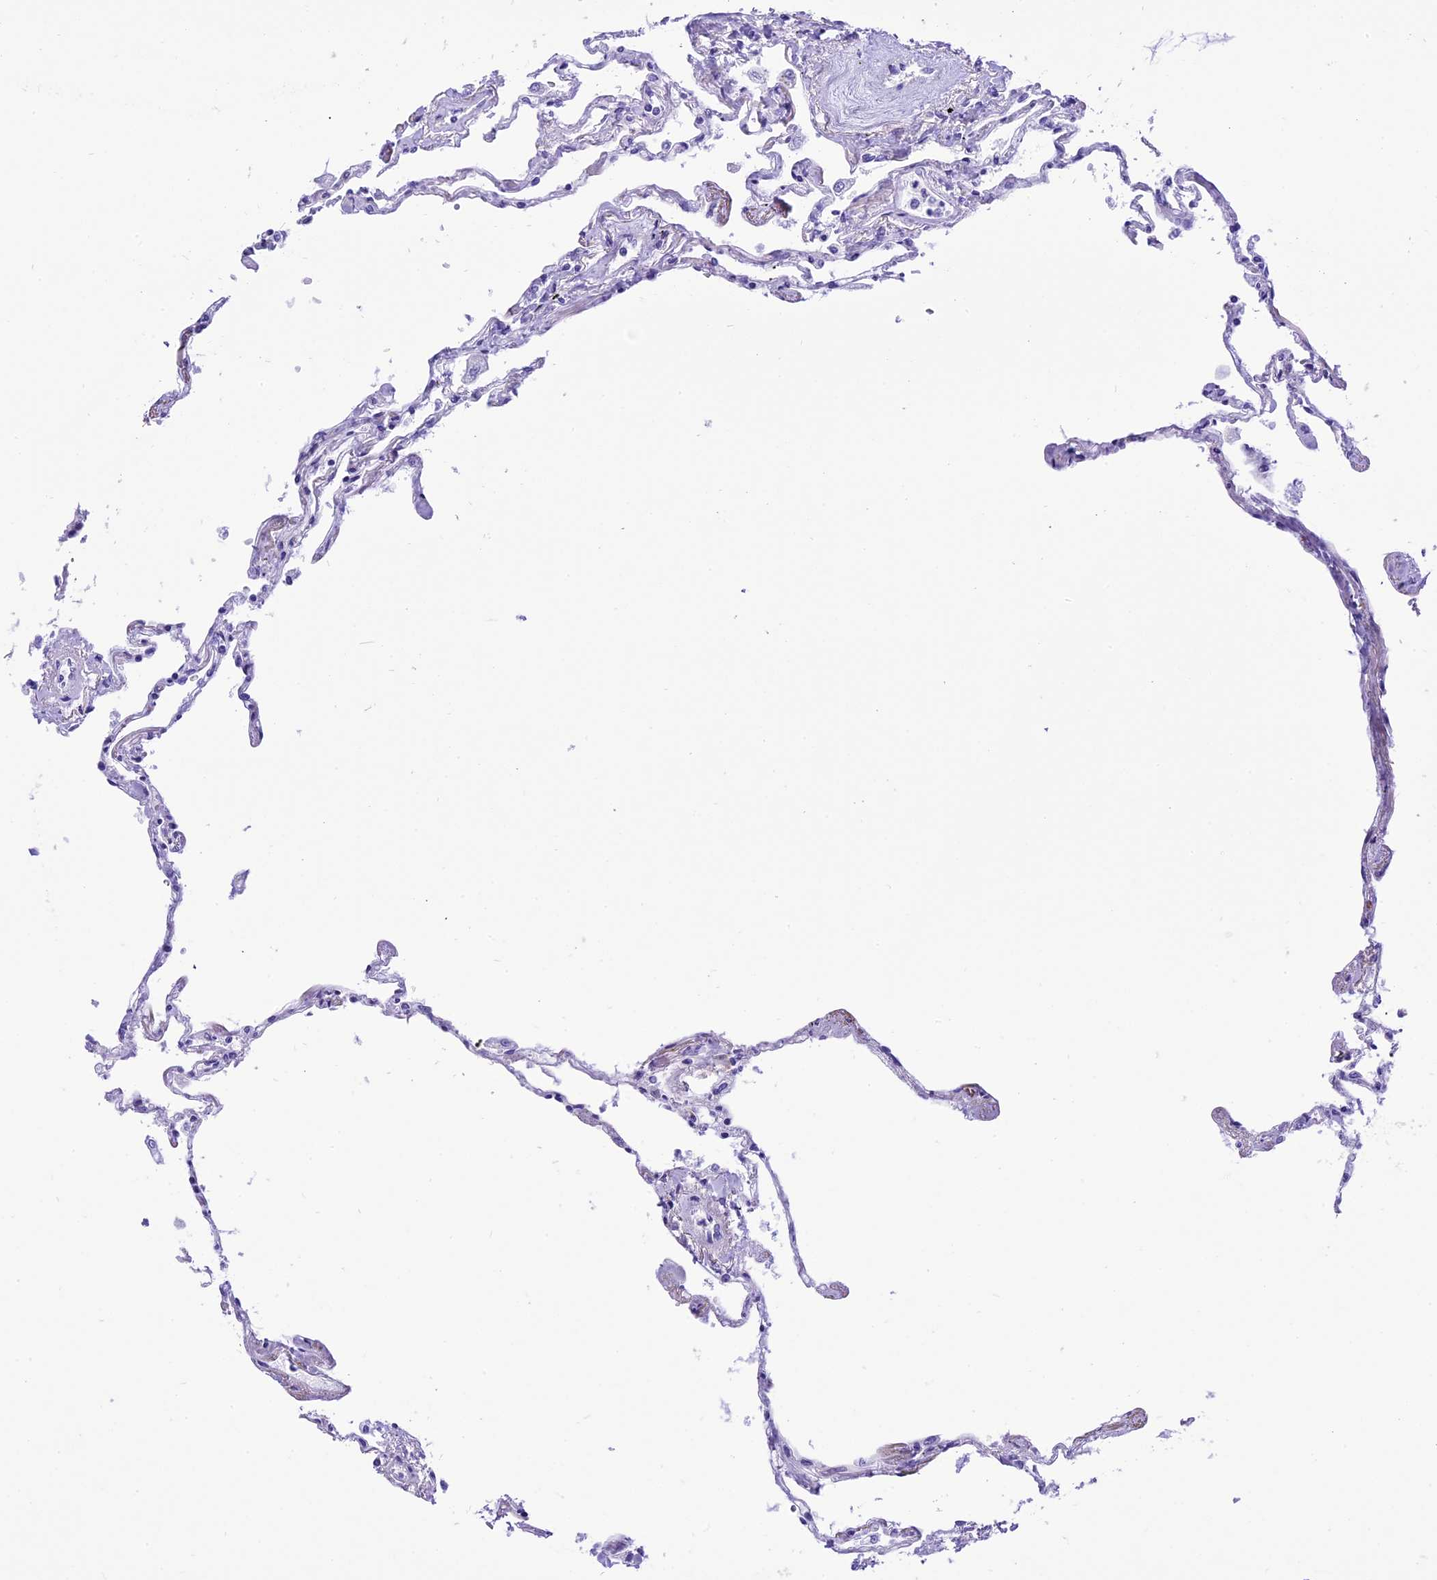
{"staining": {"intensity": "moderate", "quantity": "25%-75%", "location": "nuclear"}, "tissue": "lung", "cell_type": "Alveolar cells", "image_type": "normal", "snomed": [{"axis": "morphology", "description": "Normal tissue, NOS"}, {"axis": "topography", "description": "Lung"}], "caption": "Protein expression analysis of benign lung demonstrates moderate nuclear positivity in approximately 25%-75% of alveolar cells.", "gene": "RPS6KB1", "patient": {"sex": "female", "age": 67}}